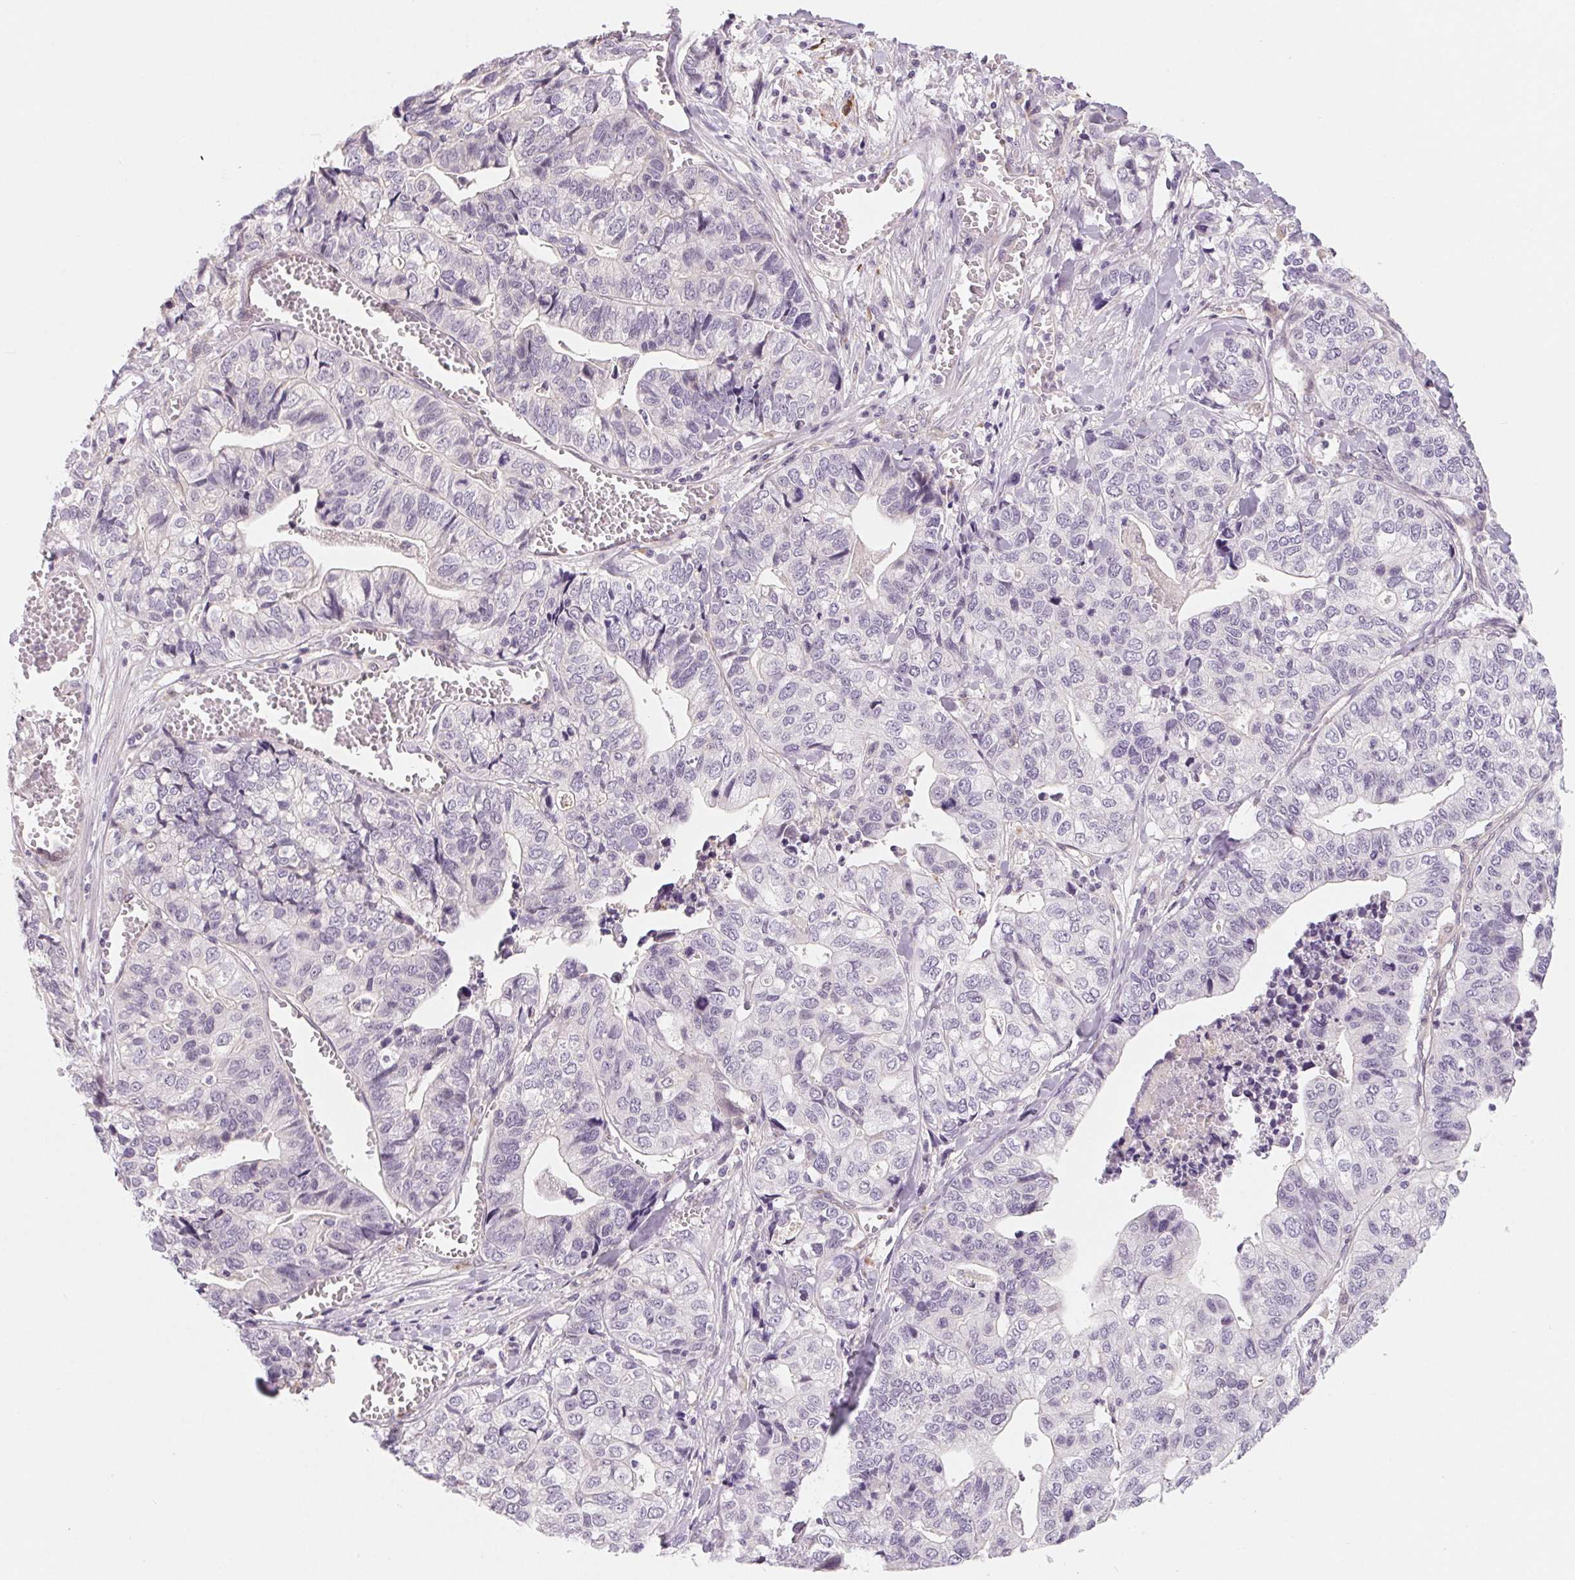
{"staining": {"intensity": "negative", "quantity": "none", "location": "none"}, "tissue": "stomach cancer", "cell_type": "Tumor cells", "image_type": "cancer", "snomed": [{"axis": "morphology", "description": "Adenocarcinoma, NOS"}, {"axis": "topography", "description": "Stomach, upper"}], "caption": "Stomach cancer was stained to show a protein in brown. There is no significant expression in tumor cells. The staining is performed using DAB brown chromogen with nuclei counter-stained in using hematoxylin.", "gene": "CFC1", "patient": {"sex": "female", "age": 67}}